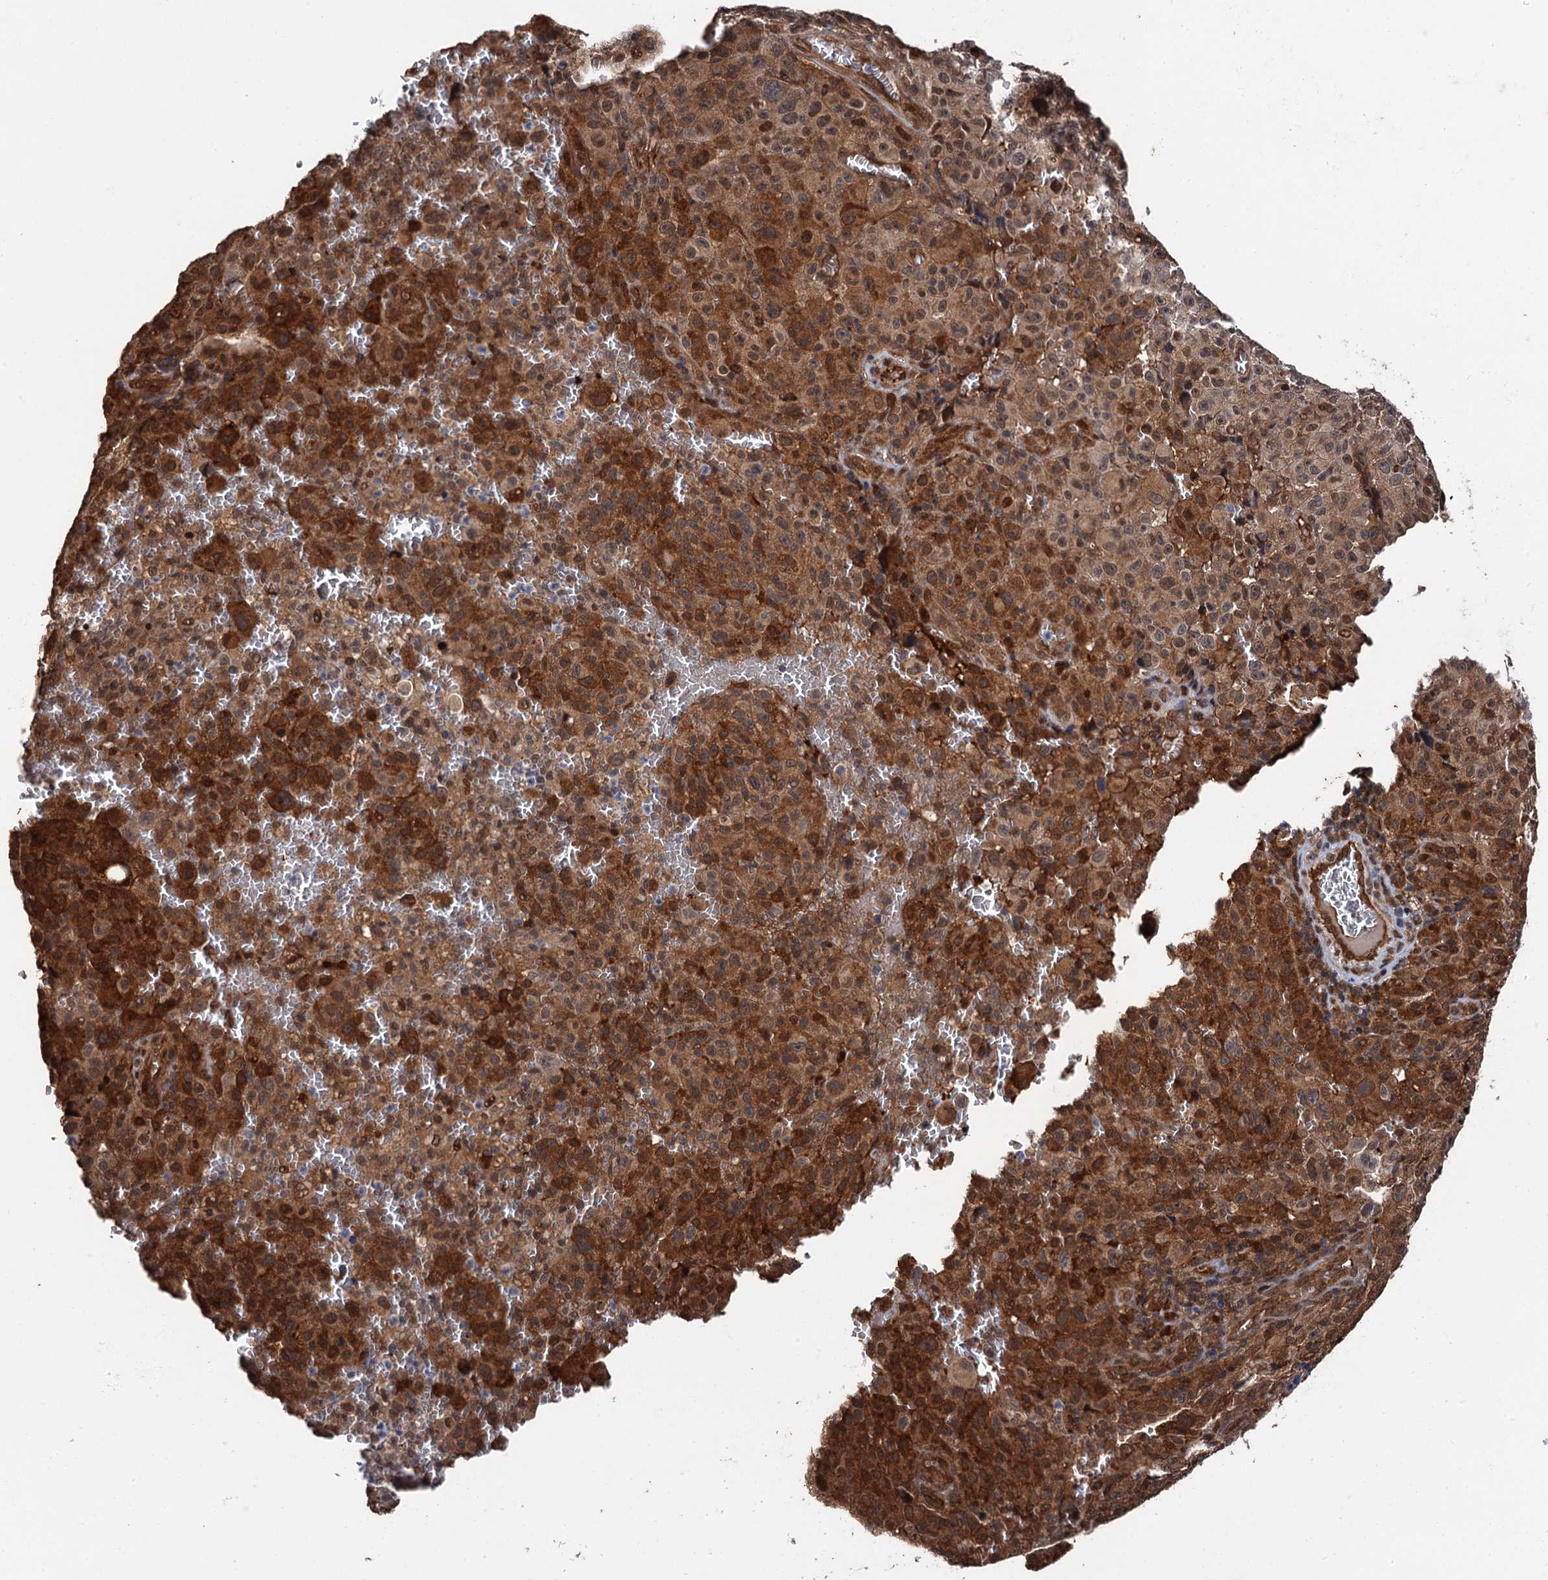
{"staining": {"intensity": "moderate", "quantity": ">75%", "location": "cytoplasmic/membranous,nuclear"}, "tissue": "melanoma", "cell_type": "Tumor cells", "image_type": "cancer", "snomed": [{"axis": "morphology", "description": "Malignant melanoma, NOS"}, {"axis": "topography", "description": "Skin"}], "caption": "Immunohistochemical staining of human malignant melanoma reveals medium levels of moderate cytoplasmic/membranous and nuclear protein expression in about >75% of tumor cells.", "gene": "CDC23", "patient": {"sex": "female", "age": 82}}